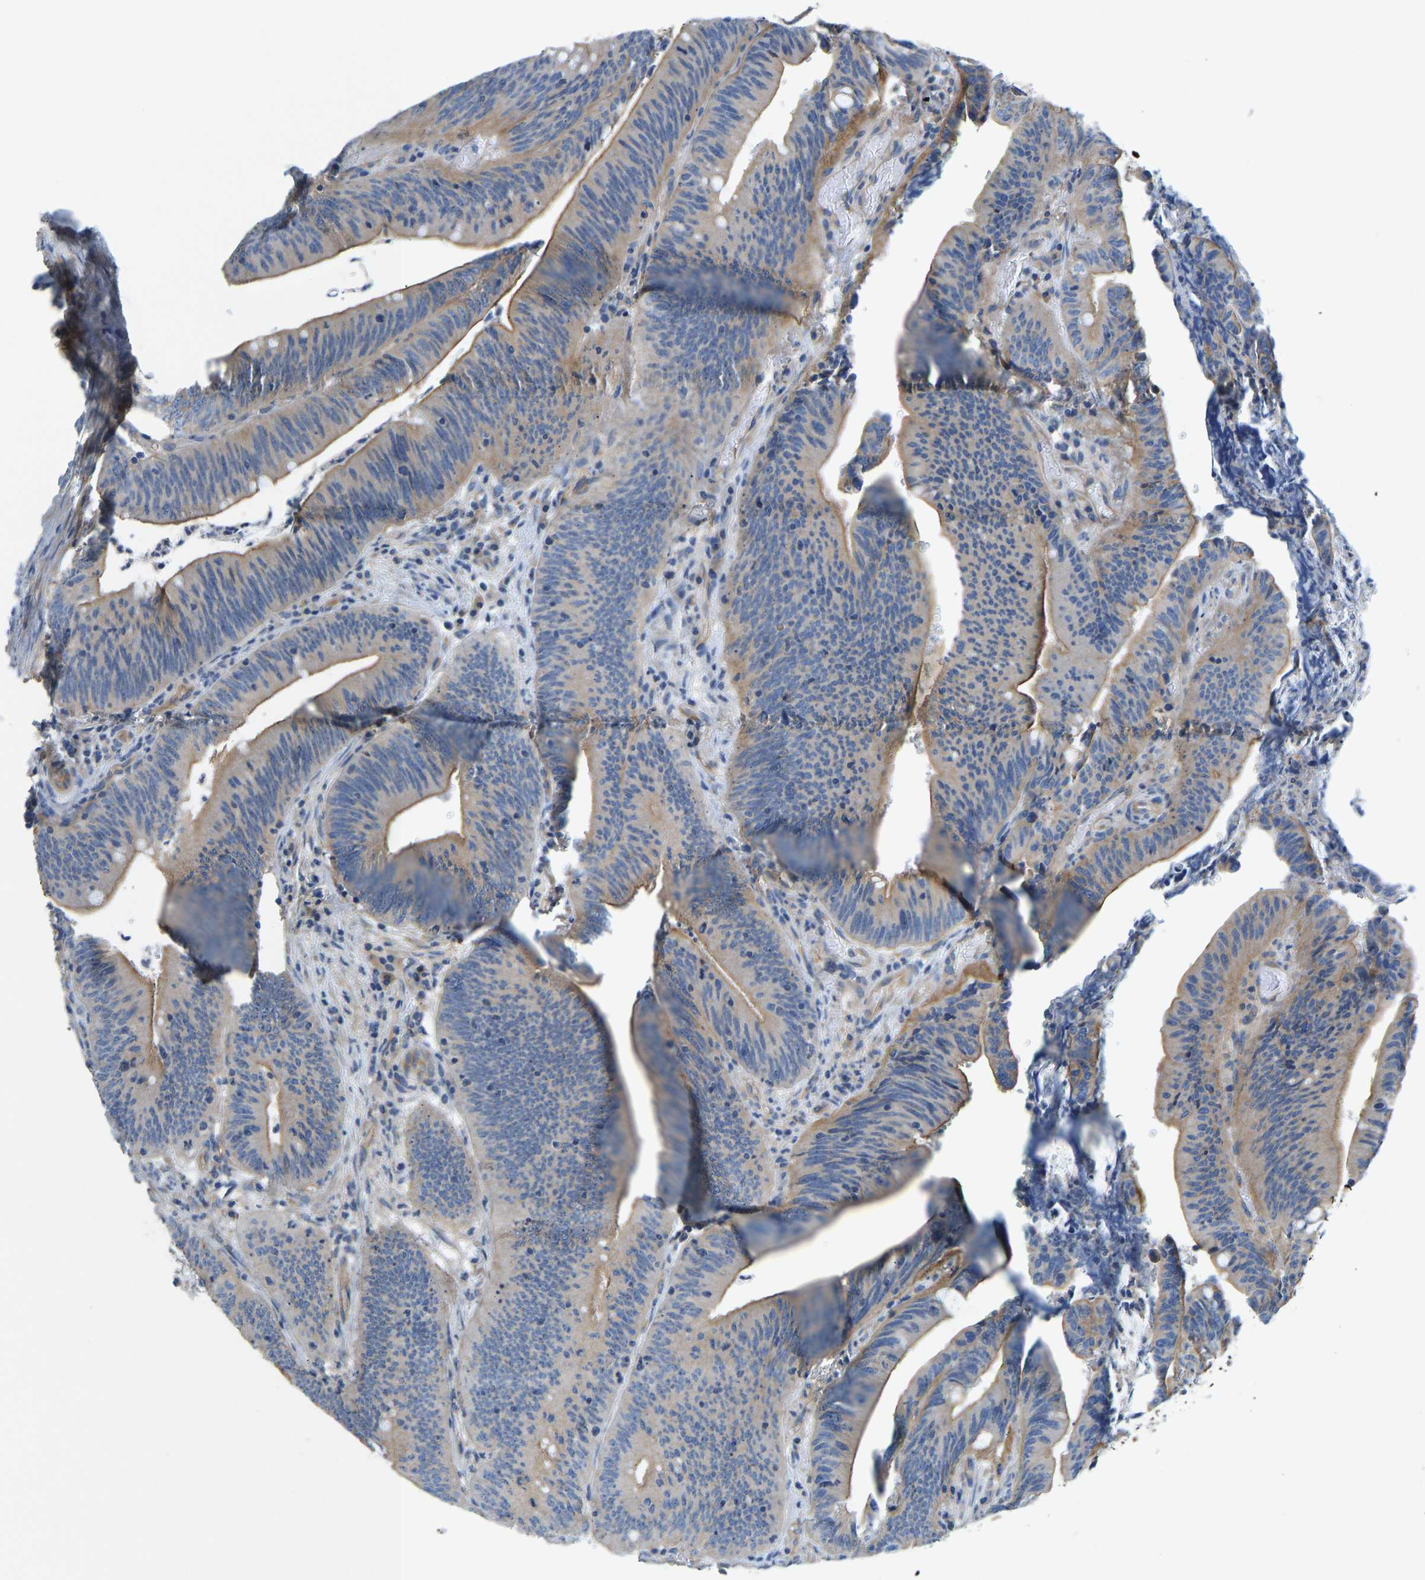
{"staining": {"intensity": "moderate", "quantity": "25%-75%", "location": "cytoplasmic/membranous"}, "tissue": "colorectal cancer", "cell_type": "Tumor cells", "image_type": "cancer", "snomed": [{"axis": "morphology", "description": "Normal tissue, NOS"}, {"axis": "morphology", "description": "Adenocarcinoma, NOS"}, {"axis": "topography", "description": "Rectum"}], "caption": "Moderate cytoplasmic/membranous positivity is identified in about 25%-75% of tumor cells in colorectal adenocarcinoma. (IHC, brightfield microscopy, high magnification).", "gene": "CHAD", "patient": {"sex": "female", "age": 66}}